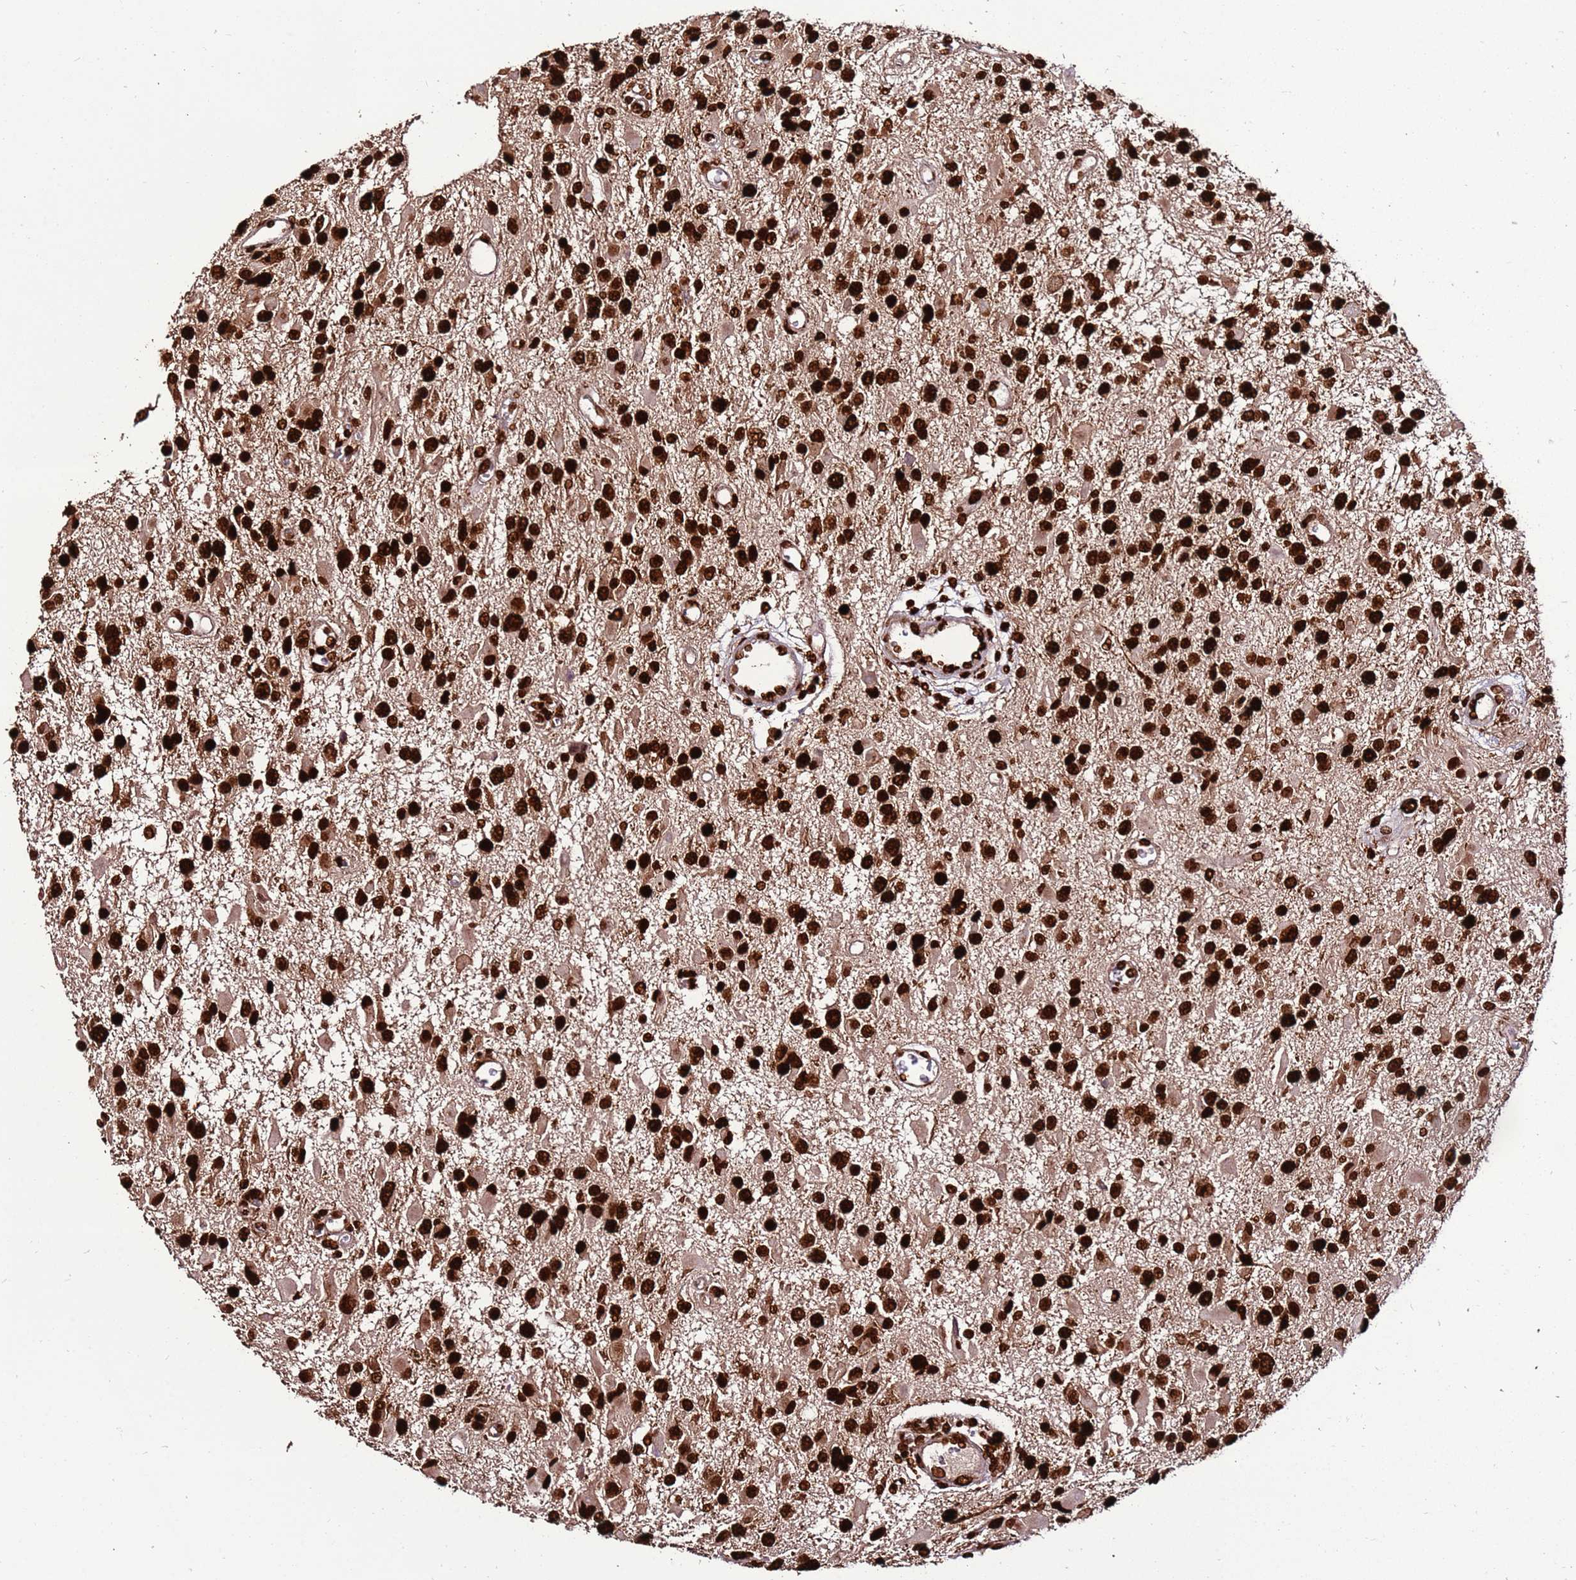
{"staining": {"intensity": "strong", "quantity": ">75%", "location": "nuclear"}, "tissue": "glioma", "cell_type": "Tumor cells", "image_type": "cancer", "snomed": [{"axis": "morphology", "description": "Glioma, malignant, High grade"}, {"axis": "topography", "description": "Brain"}], "caption": "High-magnification brightfield microscopy of glioma stained with DAB (3,3'-diaminobenzidine) (brown) and counterstained with hematoxylin (blue). tumor cells exhibit strong nuclear expression is appreciated in about>75% of cells.", "gene": "HNRNPAB", "patient": {"sex": "male", "age": 53}}